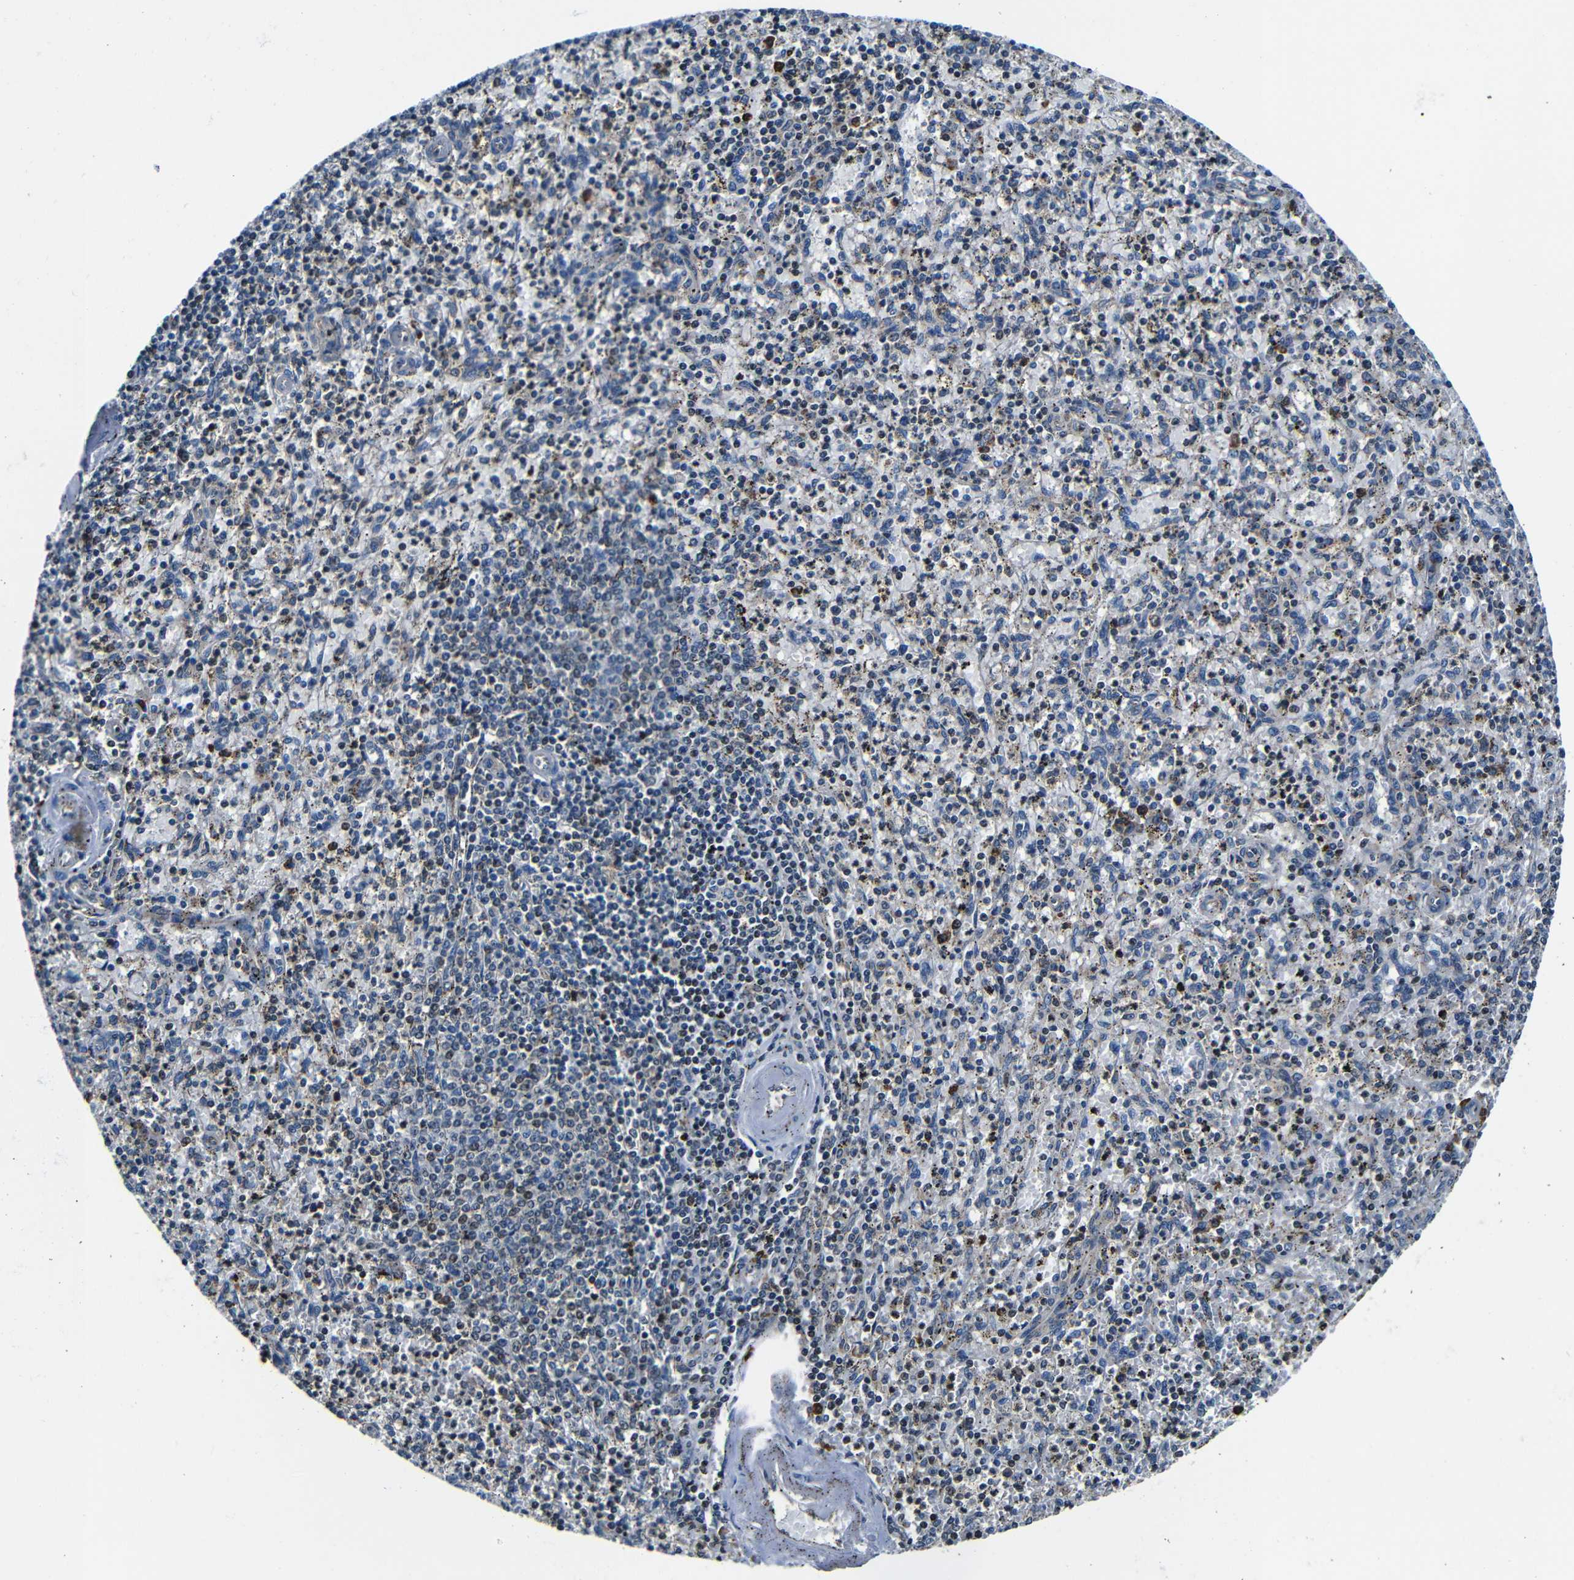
{"staining": {"intensity": "weak", "quantity": "<25%", "location": "cytoplasmic/membranous"}, "tissue": "spleen", "cell_type": "Cells in red pulp", "image_type": "normal", "snomed": [{"axis": "morphology", "description": "Normal tissue, NOS"}, {"axis": "topography", "description": "Spleen"}], "caption": "An image of spleen stained for a protein displays no brown staining in cells in red pulp. (Brightfield microscopy of DAB (3,3'-diaminobenzidine) immunohistochemistry at high magnification).", "gene": "NCBP3", "patient": {"sex": "male", "age": 72}}